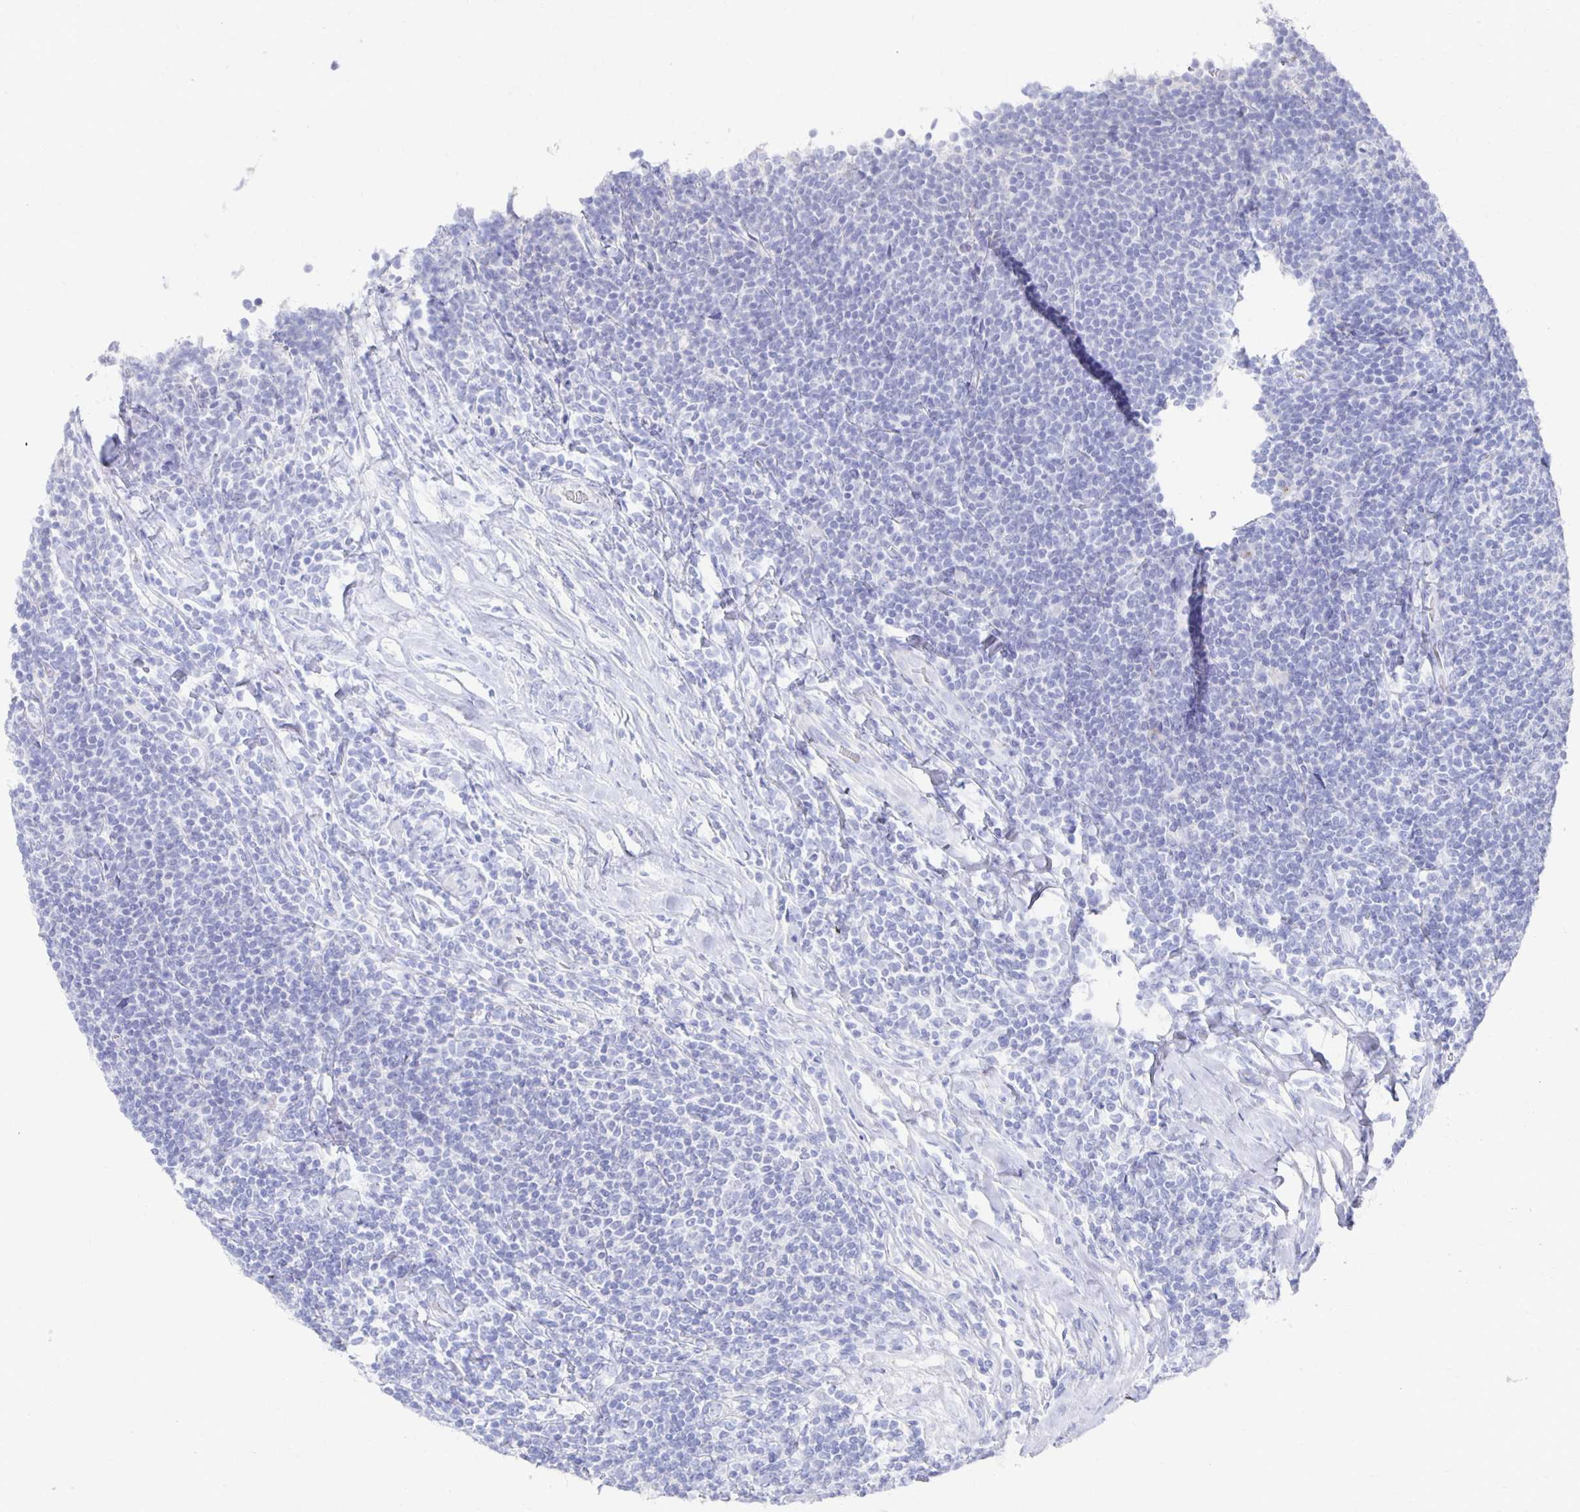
{"staining": {"intensity": "negative", "quantity": "none", "location": "none"}, "tissue": "lymphoma", "cell_type": "Tumor cells", "image_type": "cancer", "snomed": [{"axis": "morphology", "description": "Malignant lymphoma, non-Hodgkin's type, Low grade"}, {"axis": "topography", "description": "Lymph node"}], "caption": "This is an immunohistochemistry histopathology image of human lymphoma. There is no expression in tumor cells.", "gene": "PRDM7", "patient": {"sex": "male", "age": 52}}